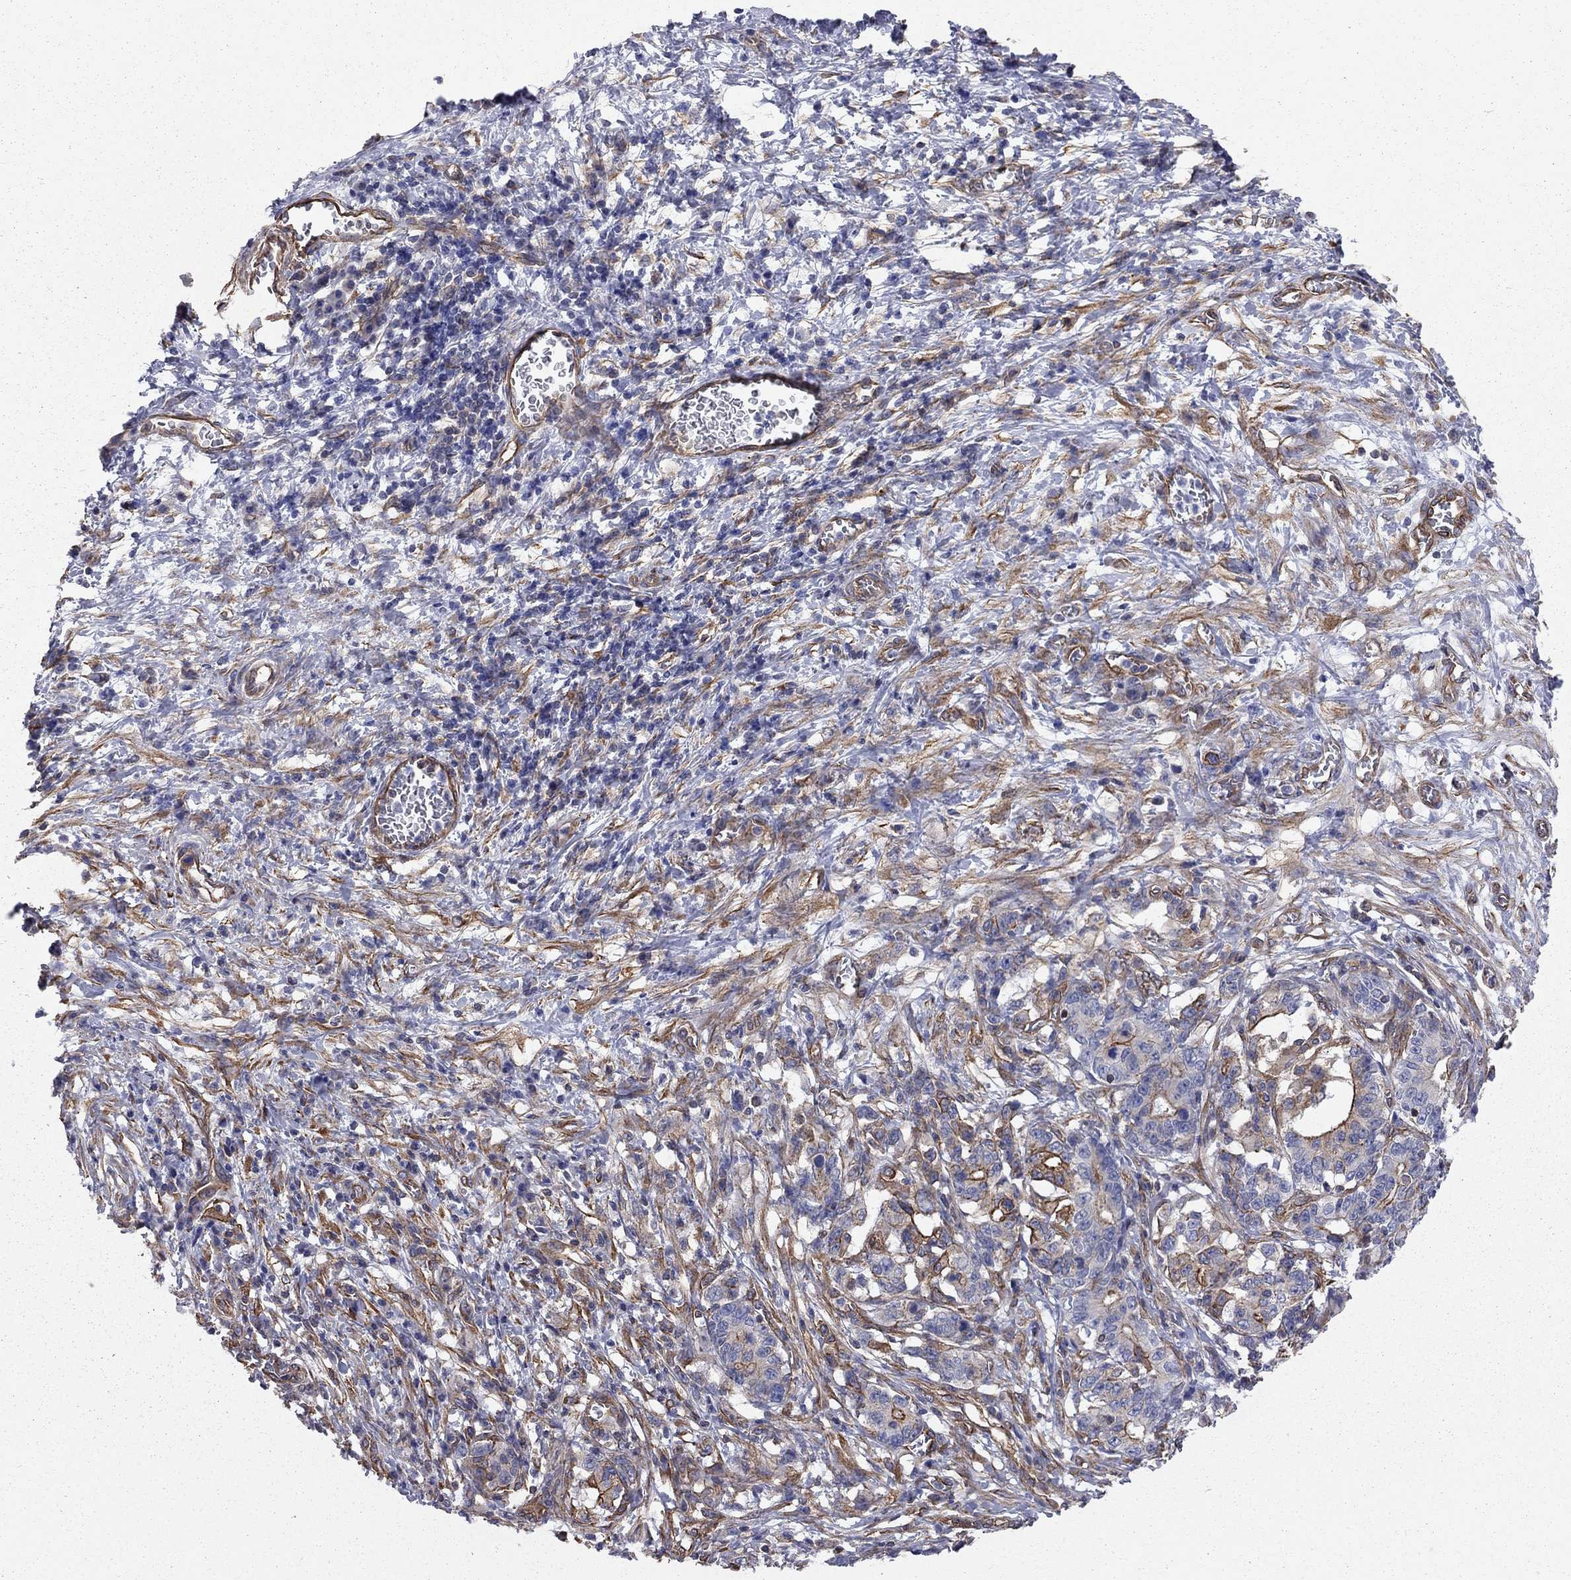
{"staining": {"intensity": "strong", "quantity": "<25%", "location": "cytoplasmic/membranous"}, "tissue": "stomach cancer", "cell_type": "Tumor cells", "image_type": "cancer", "snomed": [{"axis": "morphology", "description": "Normal tissue, NOS"}, {"axis": "morphology", "description": "Adenocarcinoma, NOS"}, {"axis": "topography", "description": "Stomach"}], "caption": "High-power microscopy captured an immunohistochemistry image of adenocarcinoma (stomach), revealing strong cytoplasmic/membranous positivity in approximately <25% of tumor cells. The staining was performed using DAB (3,3'-diaminobenzidine), with brown indicating positive protein expression. Nuclei are stained blue with hematoxylin.", "gene": "BICDL2", "patient": {"sex": "female", "age": 64}}